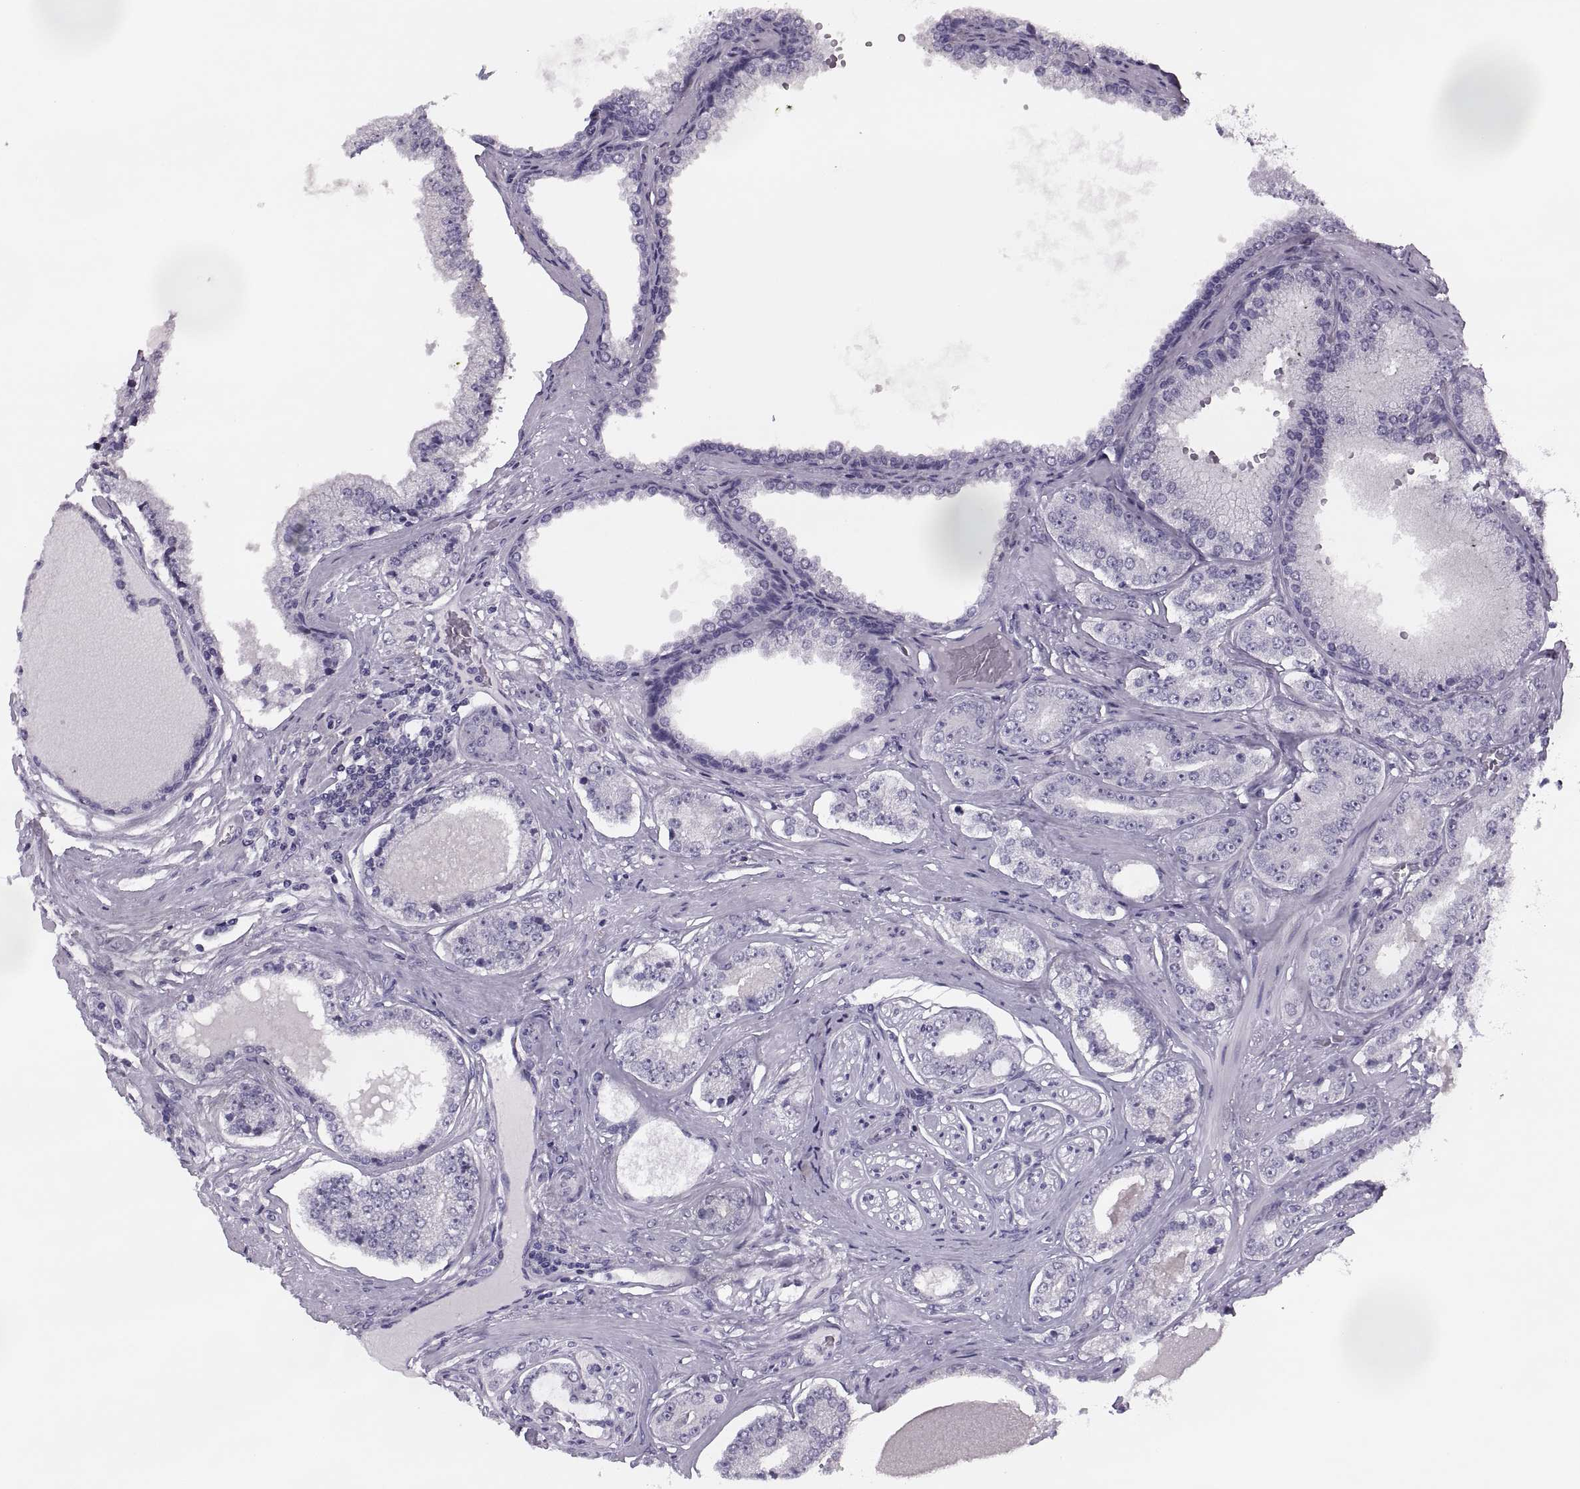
{"staining": {"intensity": "negative", "quantity": "none", "location": "none"}, "tissue": "prostate cancer", "cell_type": "Tumor cells", "image_type": "cancer", "snomed": [{"axis": "morphology", "description": "Adenocarcinoma, NOS"}, {"axis": "topography", "description": "Prostate"}], "caption": "Immunohistochemistry (IHC) photomicrograph of neoplastic tissue: human prostate cancer (adenocarcinoma) stained with DAB (3,3'-diaminobenzidine) shows no significant protein expression in tumor cells. The staining is performed using DAB (3,3'-diaminobenzidine) brown chromogen with nuclei counter-stained in using hematoxylin.", "gene": "SYNGR4", "patient": {"sex": "male", "age": 64}}